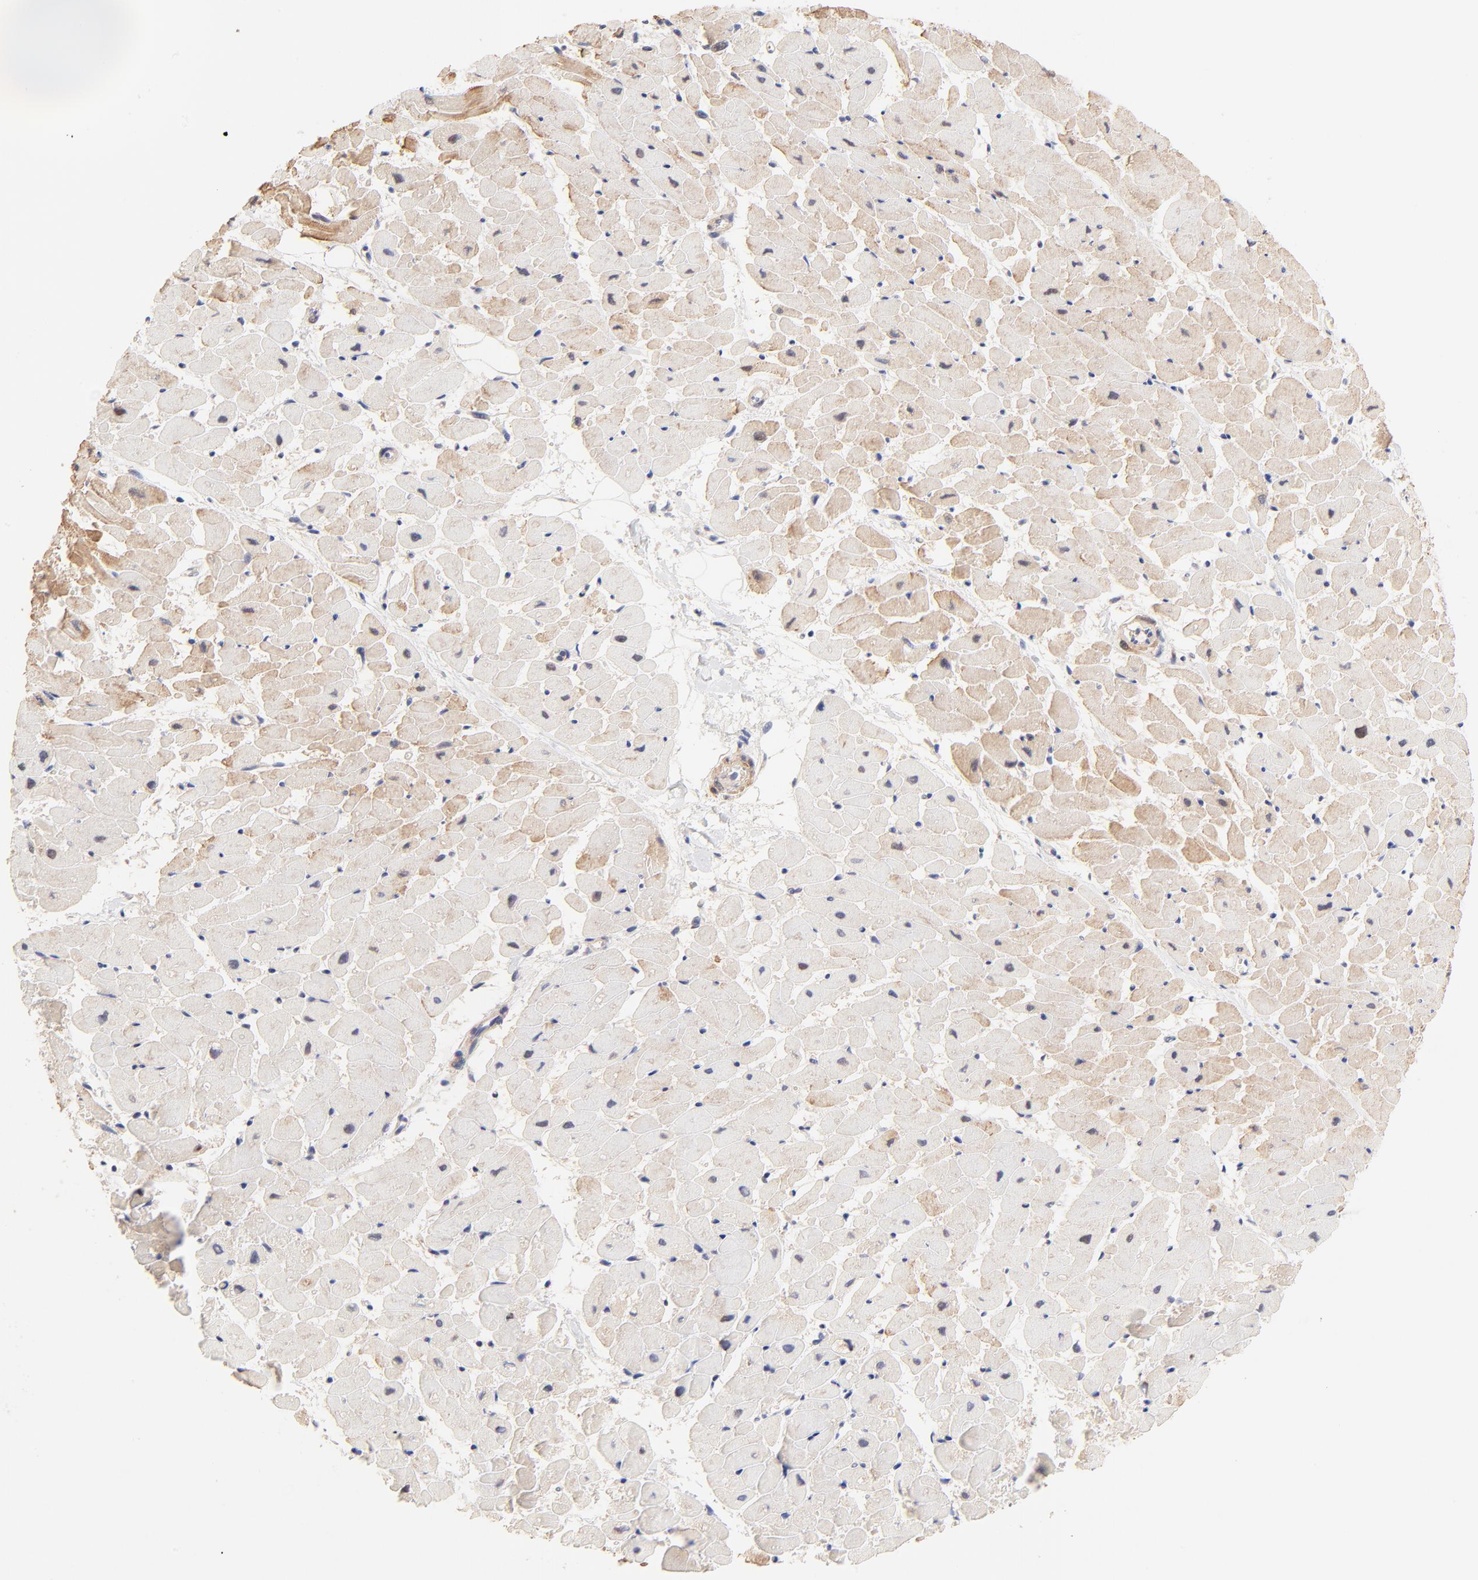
{"staining": {"intensity": "weak", "quantity": "25%-75%", "location": "cytoplasmic/membranous"}, "tissue": "heart muscle", "cell_type": "Cardiomyocytes", "image_type": "normal", "snomed": [{"axis": "morphology", "description": "Normal tissue, NOS"}, {"axis": "topography", "description": "Heart"}], "caption": "Immunohistochemistry of unremarkable human heart muscle exhibits low levels of weak cytoplasmic/membranous expression in approximately 25%-75% of cardiomyocytes.", "gene": "TXNL1", "patient": {"sex": "female", "age": 19}}